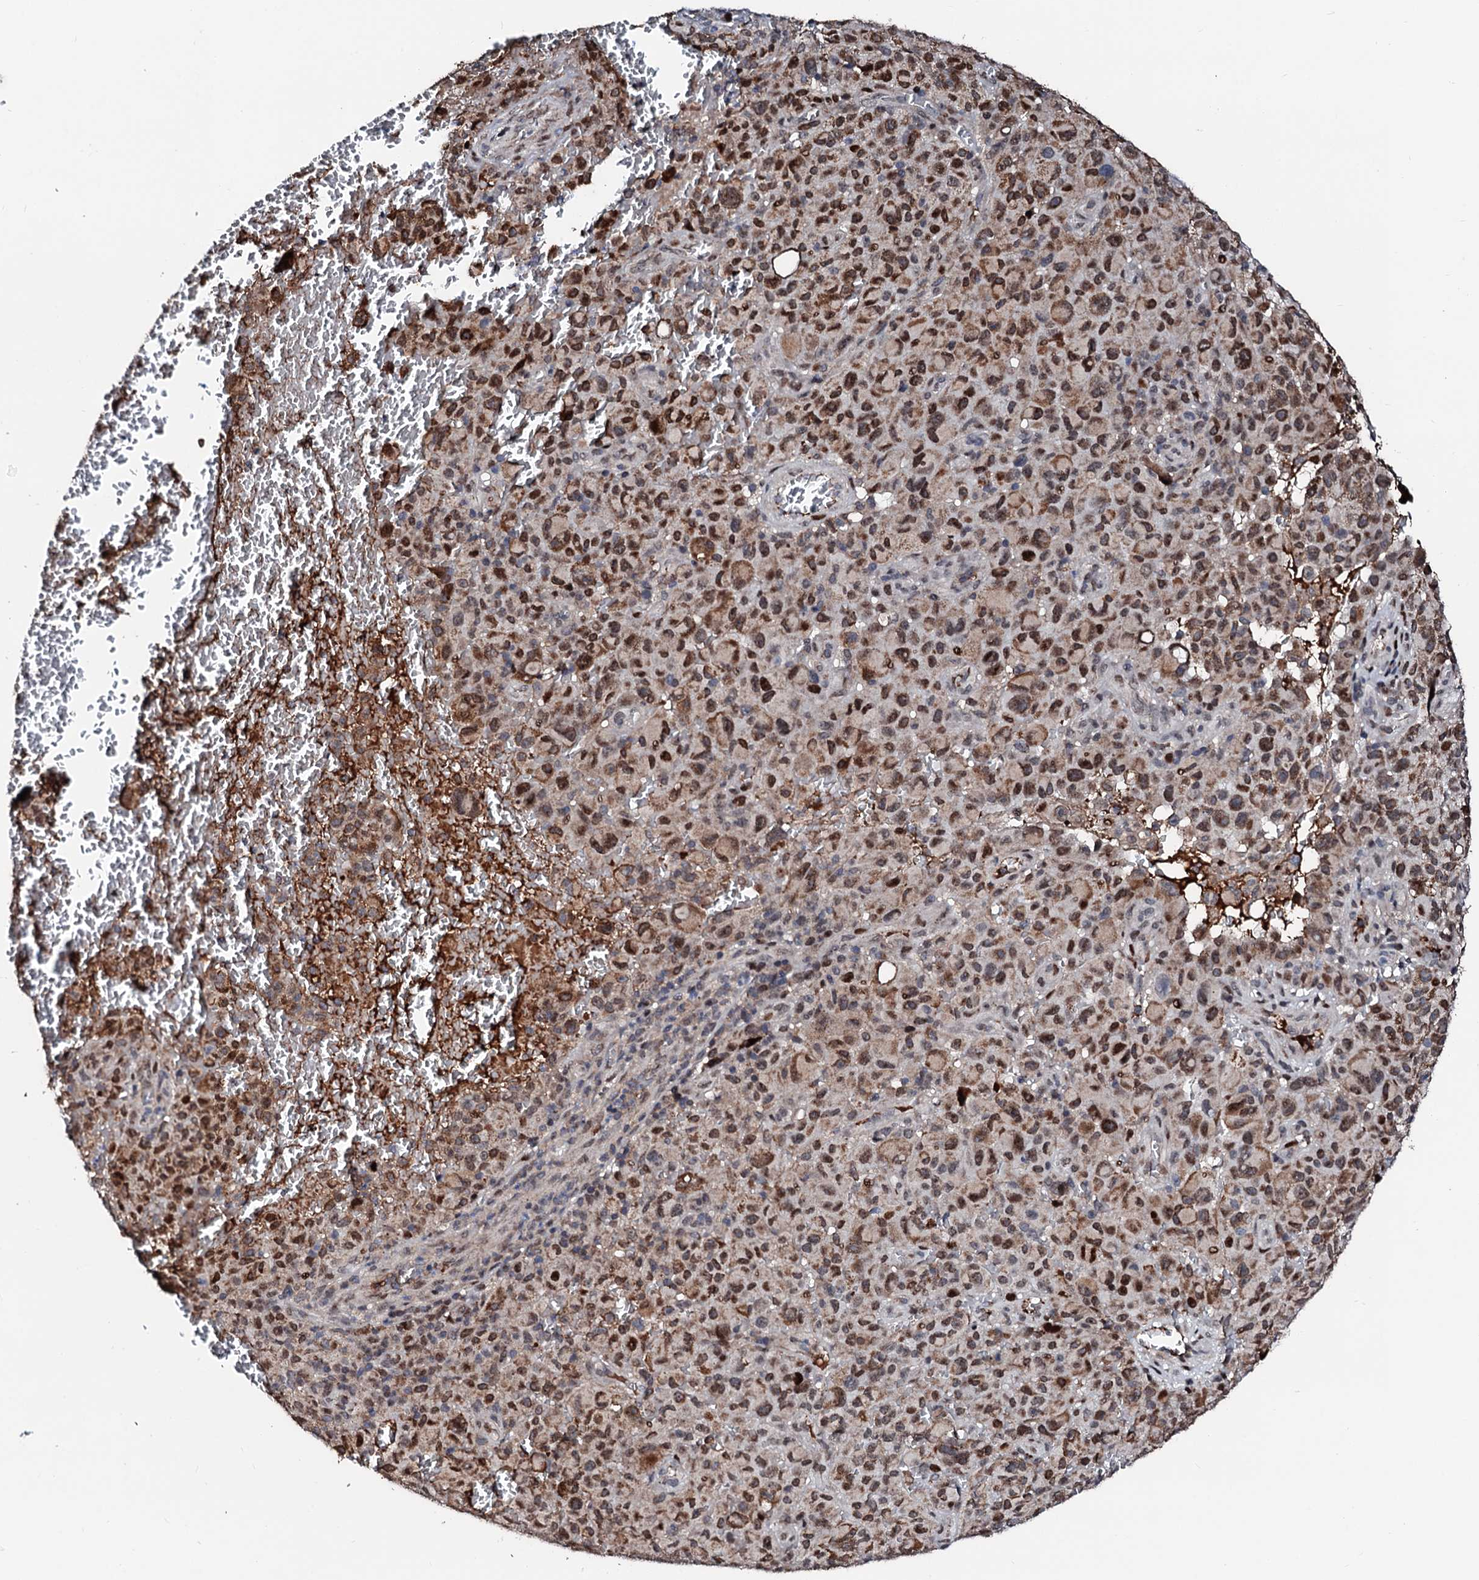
{"staining": {"intensity": "moderate", "quantity": ">75%", "location": "nuclear"}, "tissue": "melanoma", "cell_type": "Tumor cells", "image_type": "cancer", "snomed": [{"axis": "morphology", "description": "Malignant melanoma, NOS"}, {"axis": "topography", "description": "Skin"}], "caption": "Malignant melanoma stained with immunohistochemistry demonstrates moderate nuclear positivity in about >75% of tumor cells.", "gene": "KIF18A", "patient": {"sex": "female", "age": 82}}